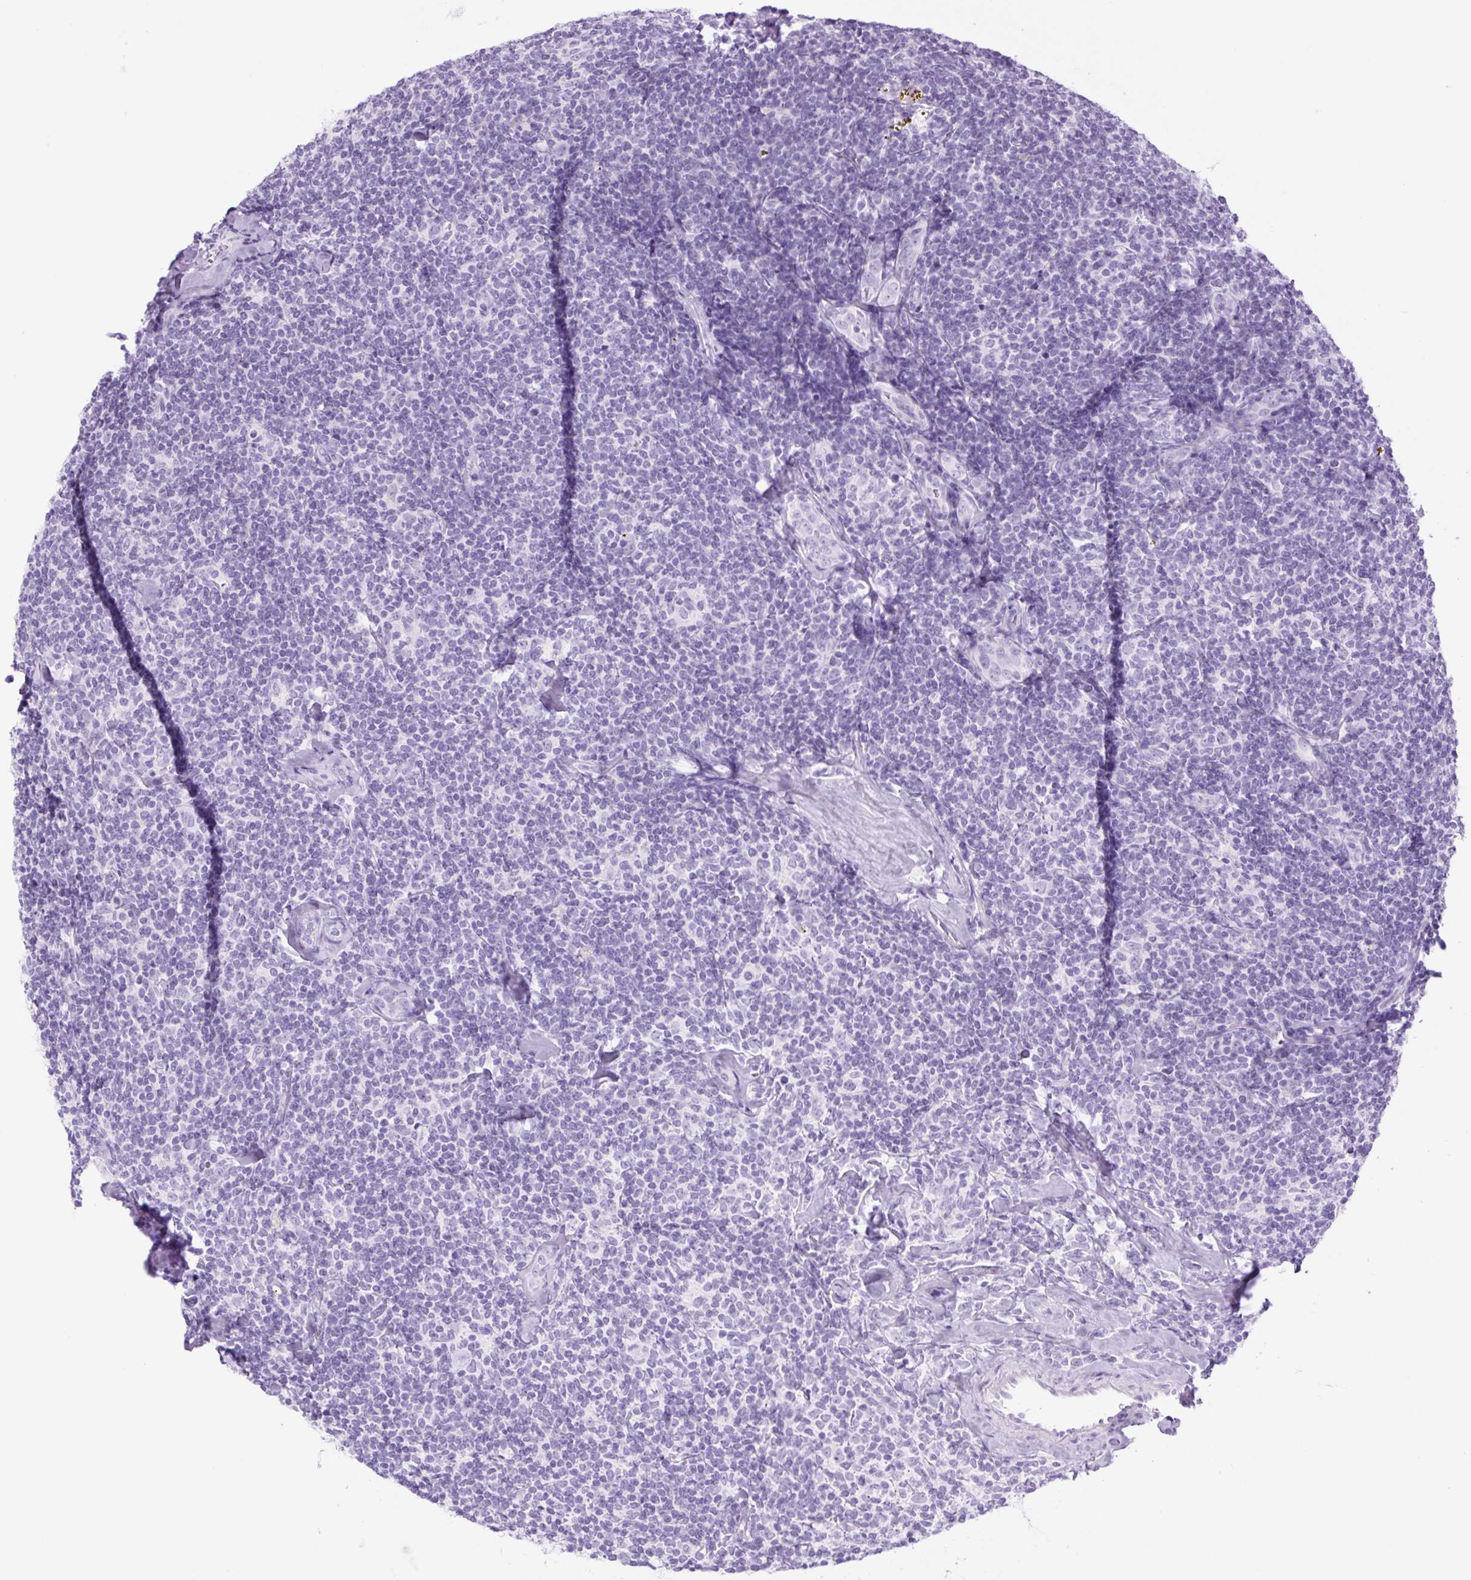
{"staining": {"intensity": "negative", "quantity": "none", "location": "none"}, "tissue": "lymphoma", "cell_type": "Tumor cells", "image_type": "cancer", "snomed": [{"axis": "morphology", "description": "Malignant lymphoma, non-Hodgkin's type, Low grade"}, {"axis": "topography", "description": "Lymph node"}], "caption": "An immunohistochemistry image of malignant lymphoma, non-Hodgkin's type (low-grade) is shown. There is no staining in tumor cells of malignant lymphoma, non-Hodgkin's type (low-grade).", "gene": "TFF2", "patient": {"sex": "female", "age": 56}}